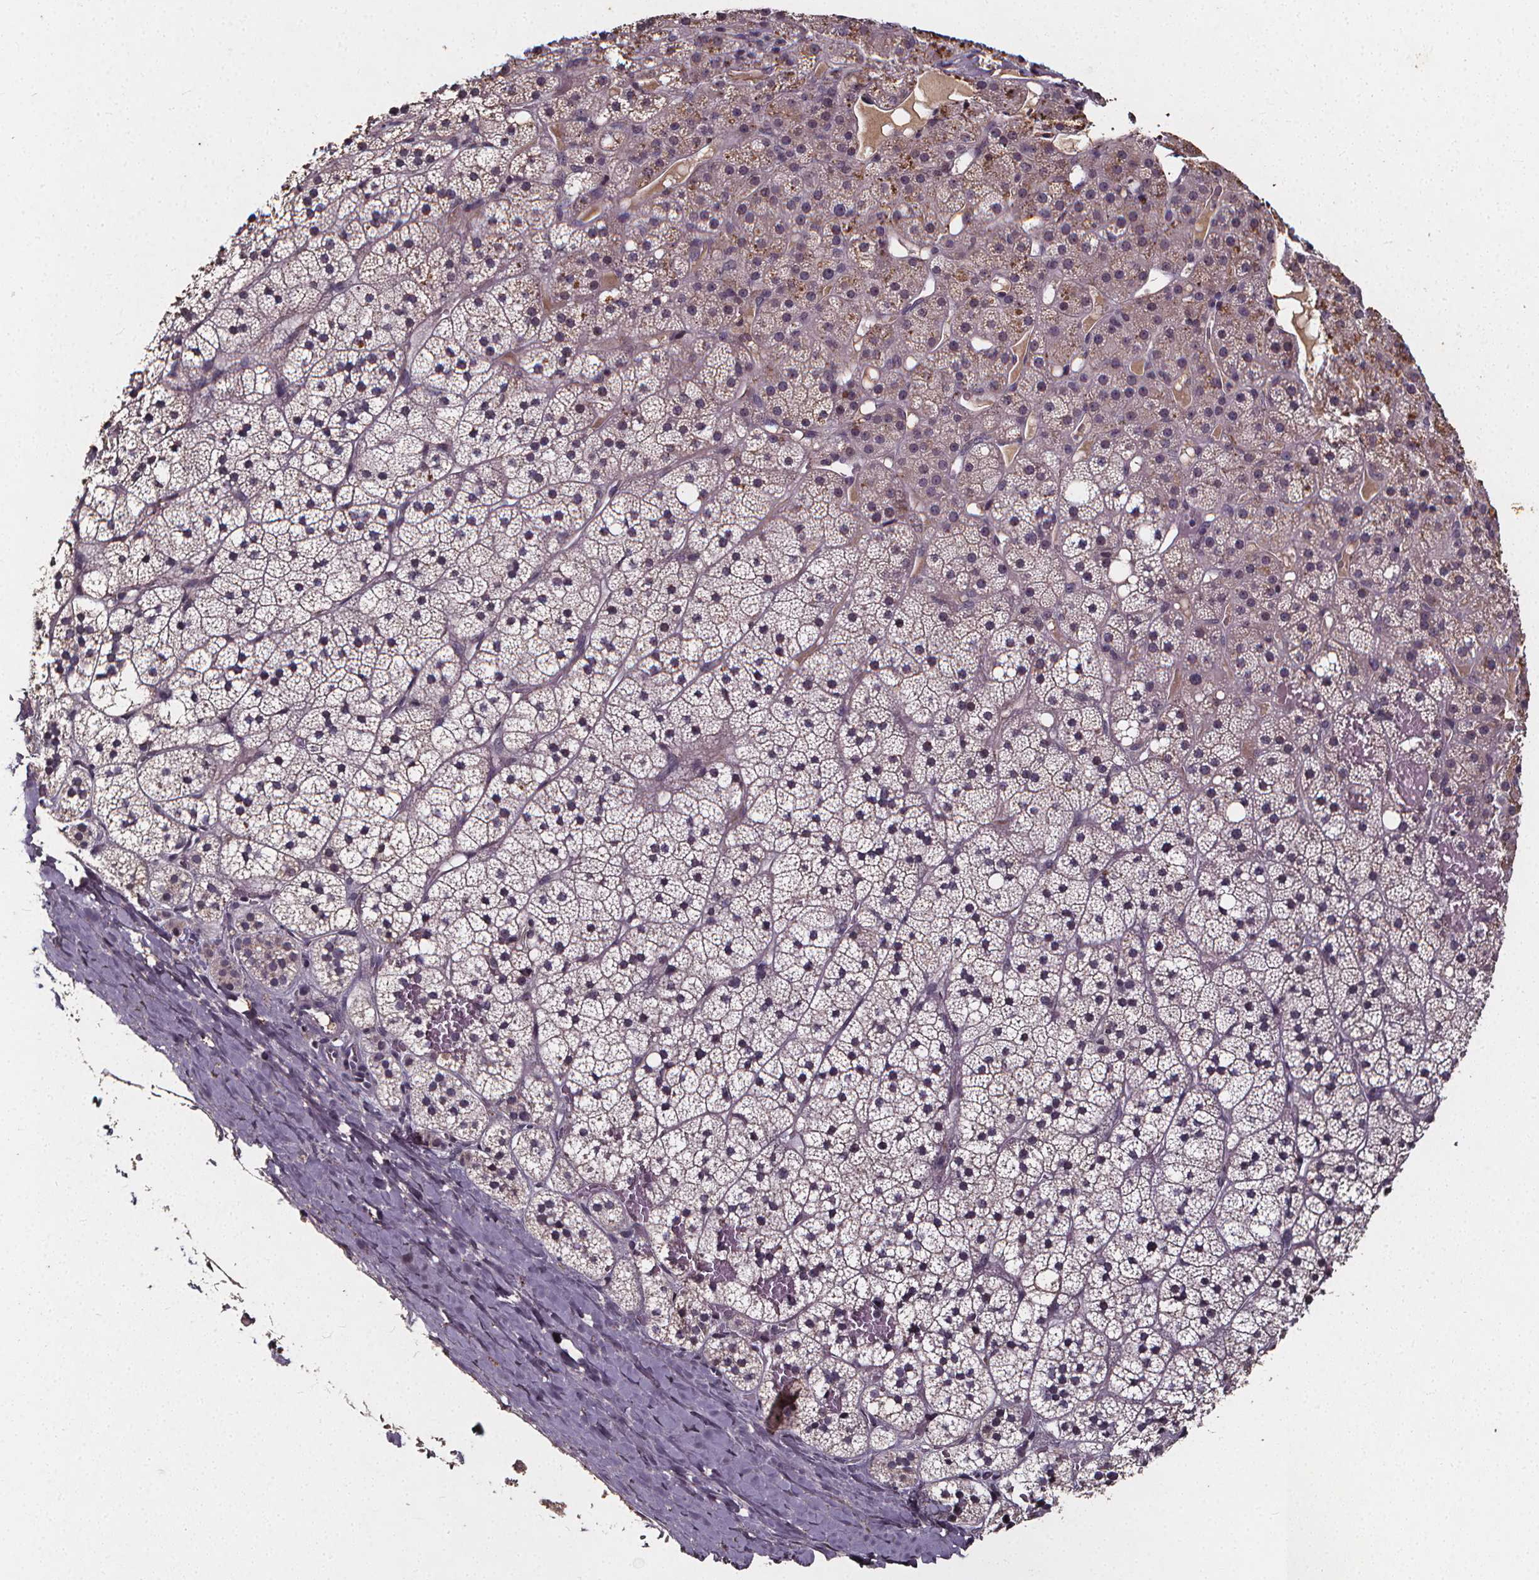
{"staining": {"intensity": "moderate", "quantity": "<25%", "location": "cytoplasmic/membranous"}, "tissue": "adrenal gland", "cell_type": "Glandular cells", "image_type": "normal", "snomed": [{"axis": "morphology", "description": "Normal tissue, NOS"}, {"axis": "topography", "description": "Adrenal gland"}], "caption": "Protein expression analysis of benign adrenal gland shows moderate cytoplasmic/membranous positivity in about <25% of glandular cells. (DAB IHC, brown staining for protein, blue staining for nuclei).", "gene": "SPAG8", "patient": {"sex": "male", "age": 53}}